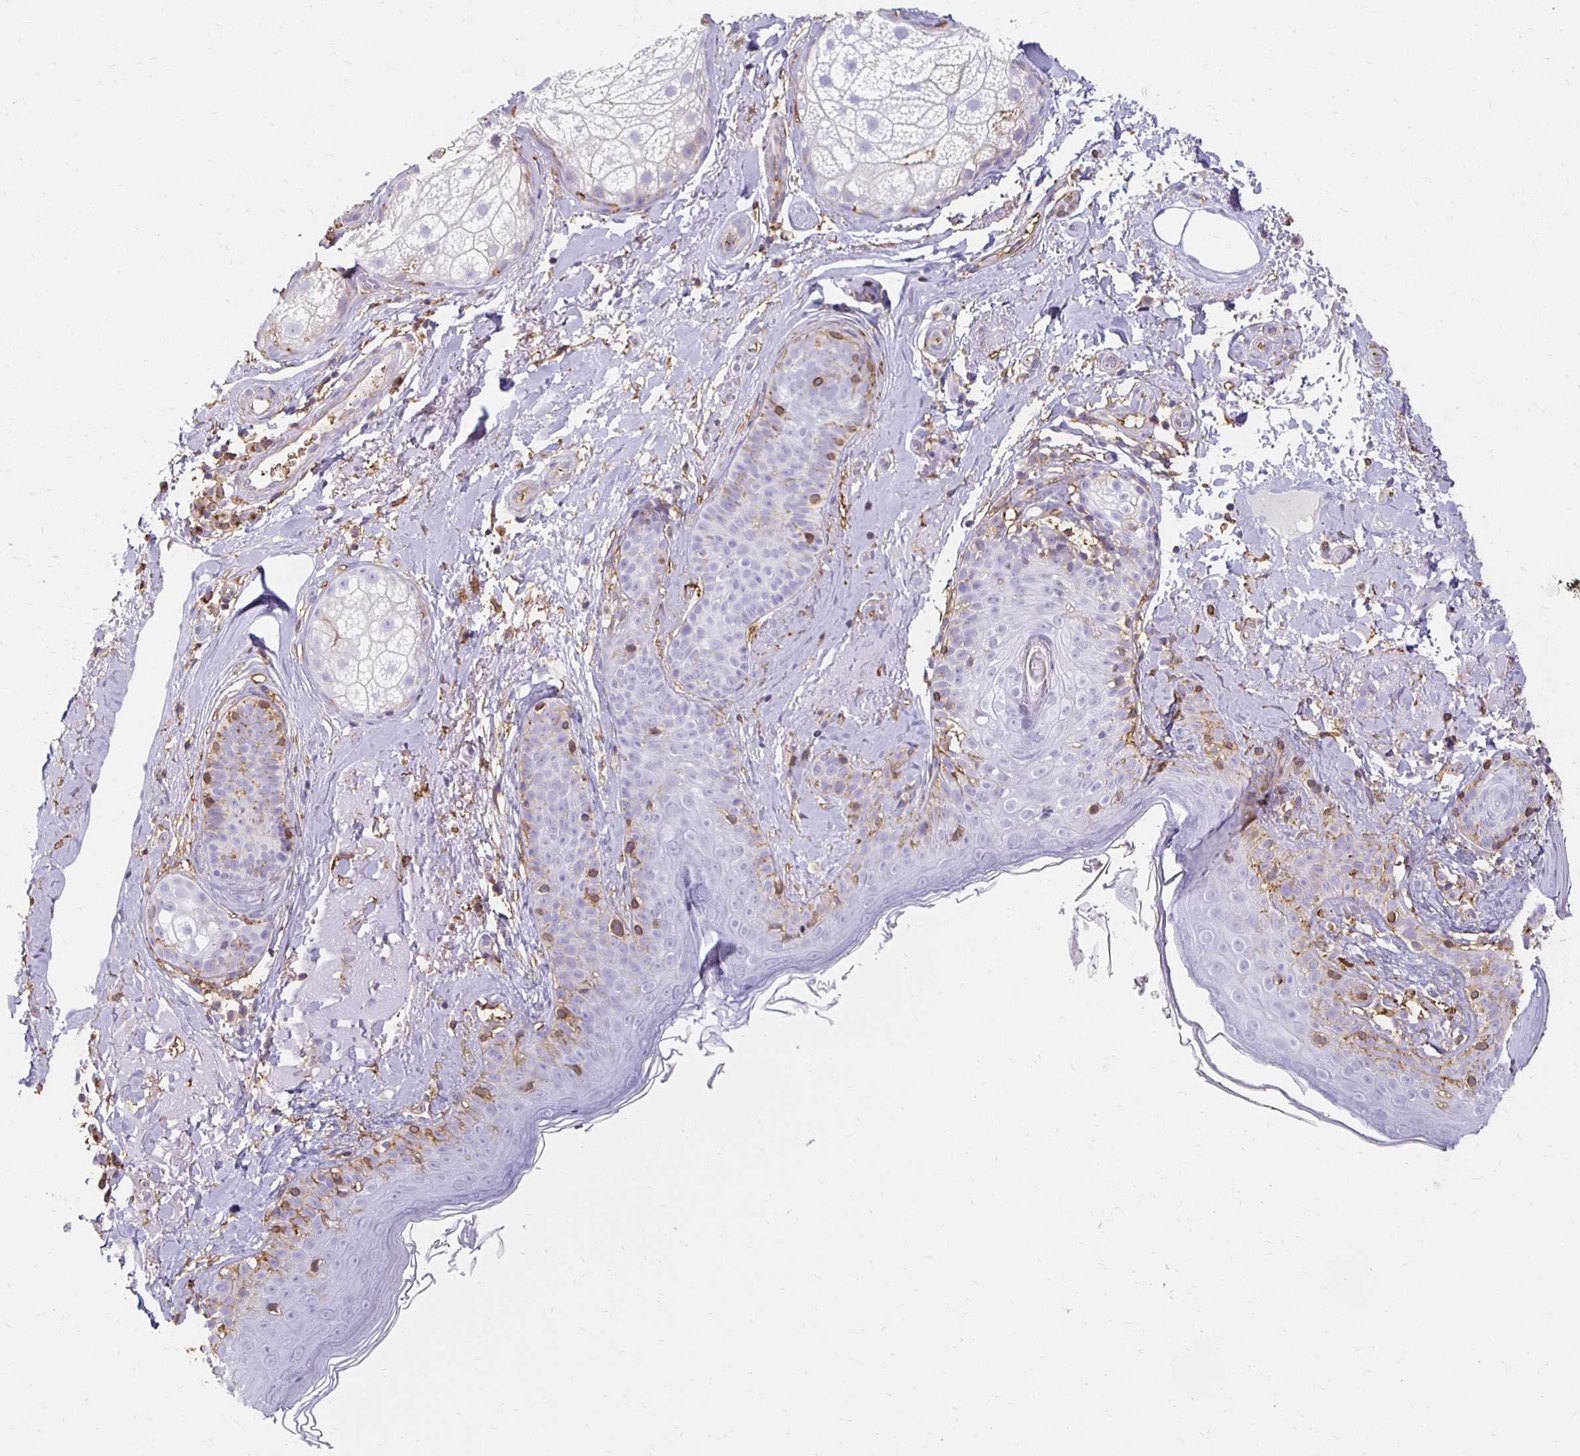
{"staining": {"intensity": "moderate", "quantity": "25%-75%", "location": "cytoplasmic/membranous"}, "tissue": "skin", "cell_type": "Fibroblasts", "image_type": "normal", "snomed": [{"axis": "morphology", "description": "Normal tissue, NOS"}, {"axis": "topography", "description": "Skin"}], "caption": "Immunohistochemistry photomicrograph of benign skin stained for a protein (brown), which displays medium levels of moderate cytoplasmic/membranous expression in about 25%-75% of fibroblasts.", "gene": "TAS1R3", "patient": {"sex": "male", "age": 73}}